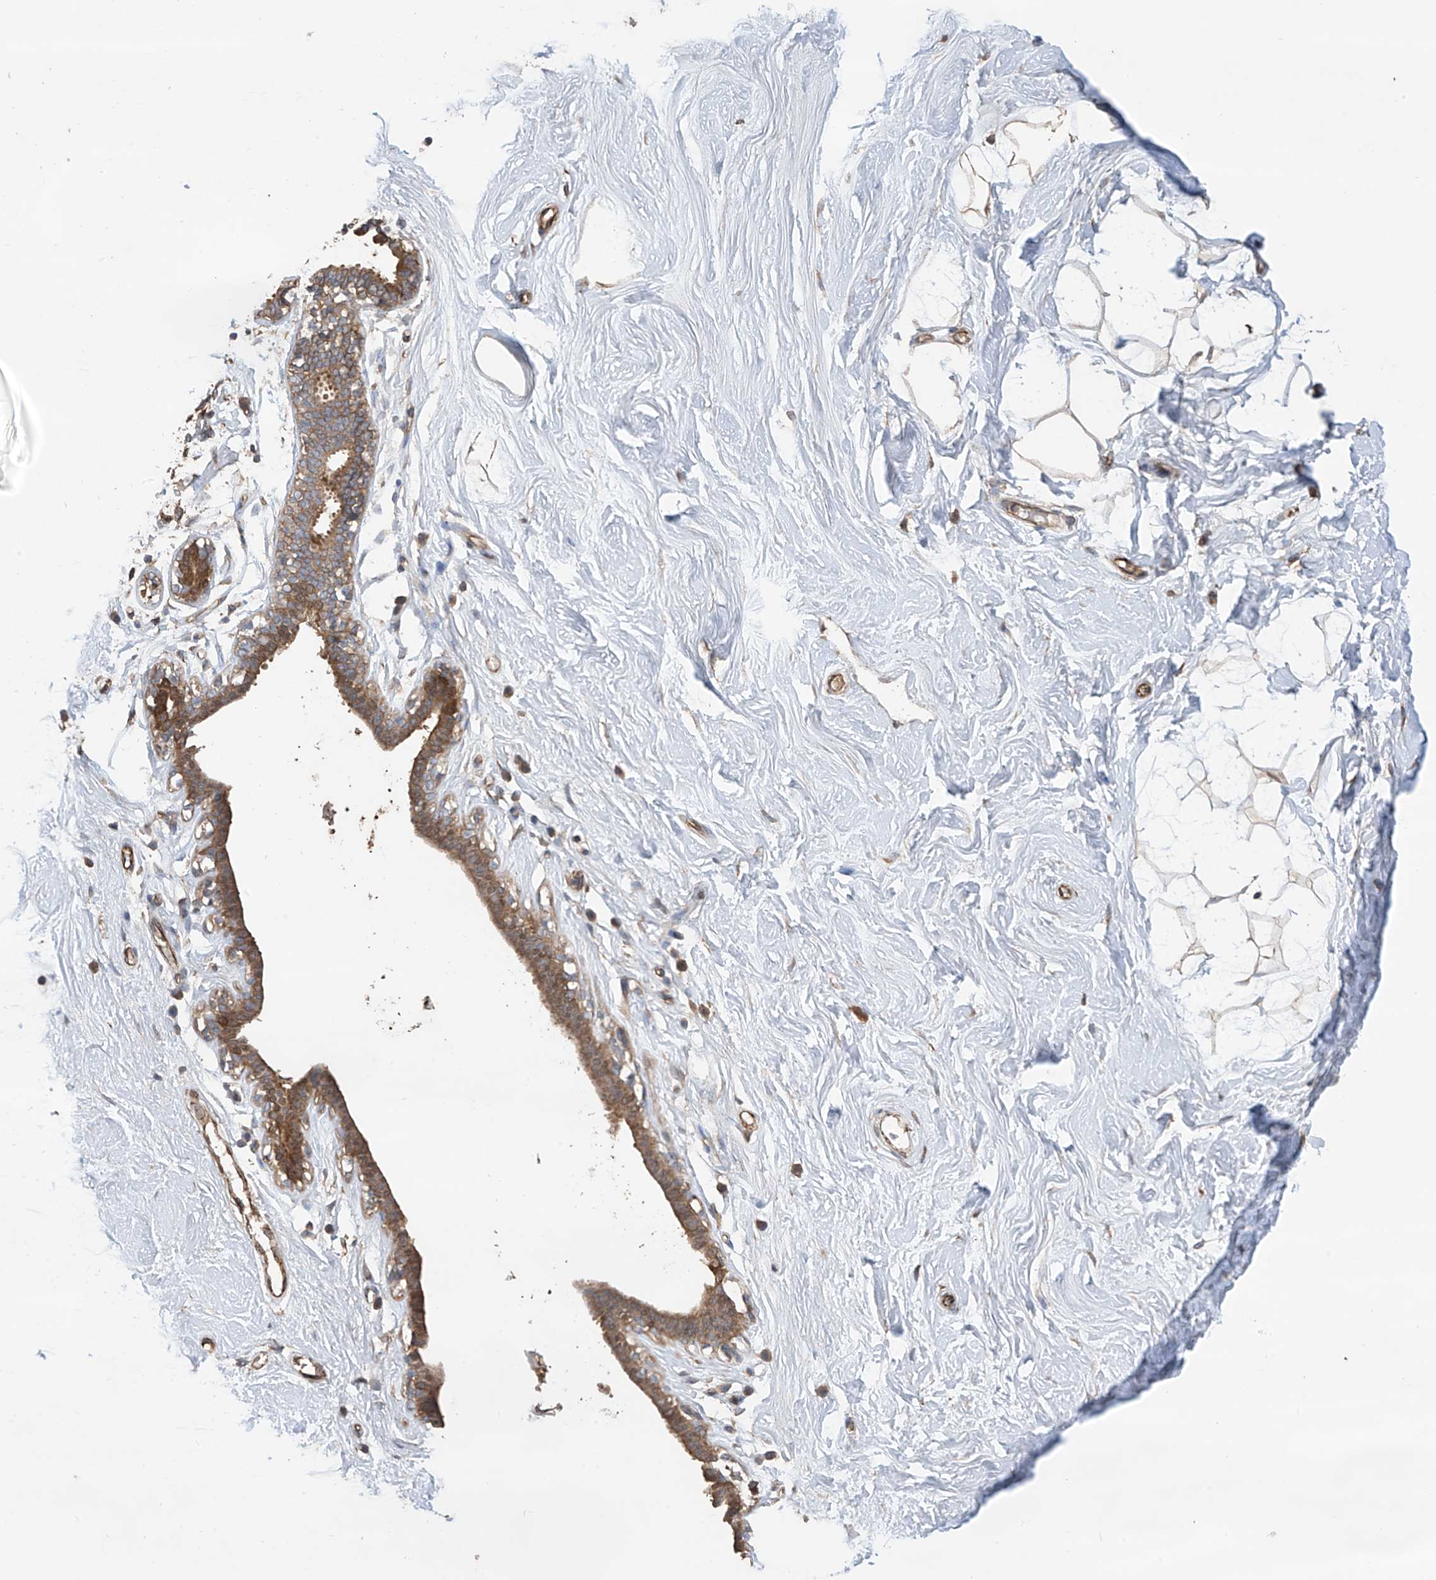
{"staining": {"intensity": "weak", "quantity": "<25%", "location": "cytoplasmic/membranous"}, "tissue": "breast", "cell_type": "Adipocytes", "image_type": "normal", "snomed": [{"axis": "morphology", "description": "Normal tissue, NOS"}, {"axis": "topography", "description": "Breast"}], "caption": "Immunohistochemistry image of unremarkable breast: human breast stained with DAB reveals no significant protein positivity in adipocytes.", "gene": "PHACTR4", "patient": {"sex": "female", "age": 26}}